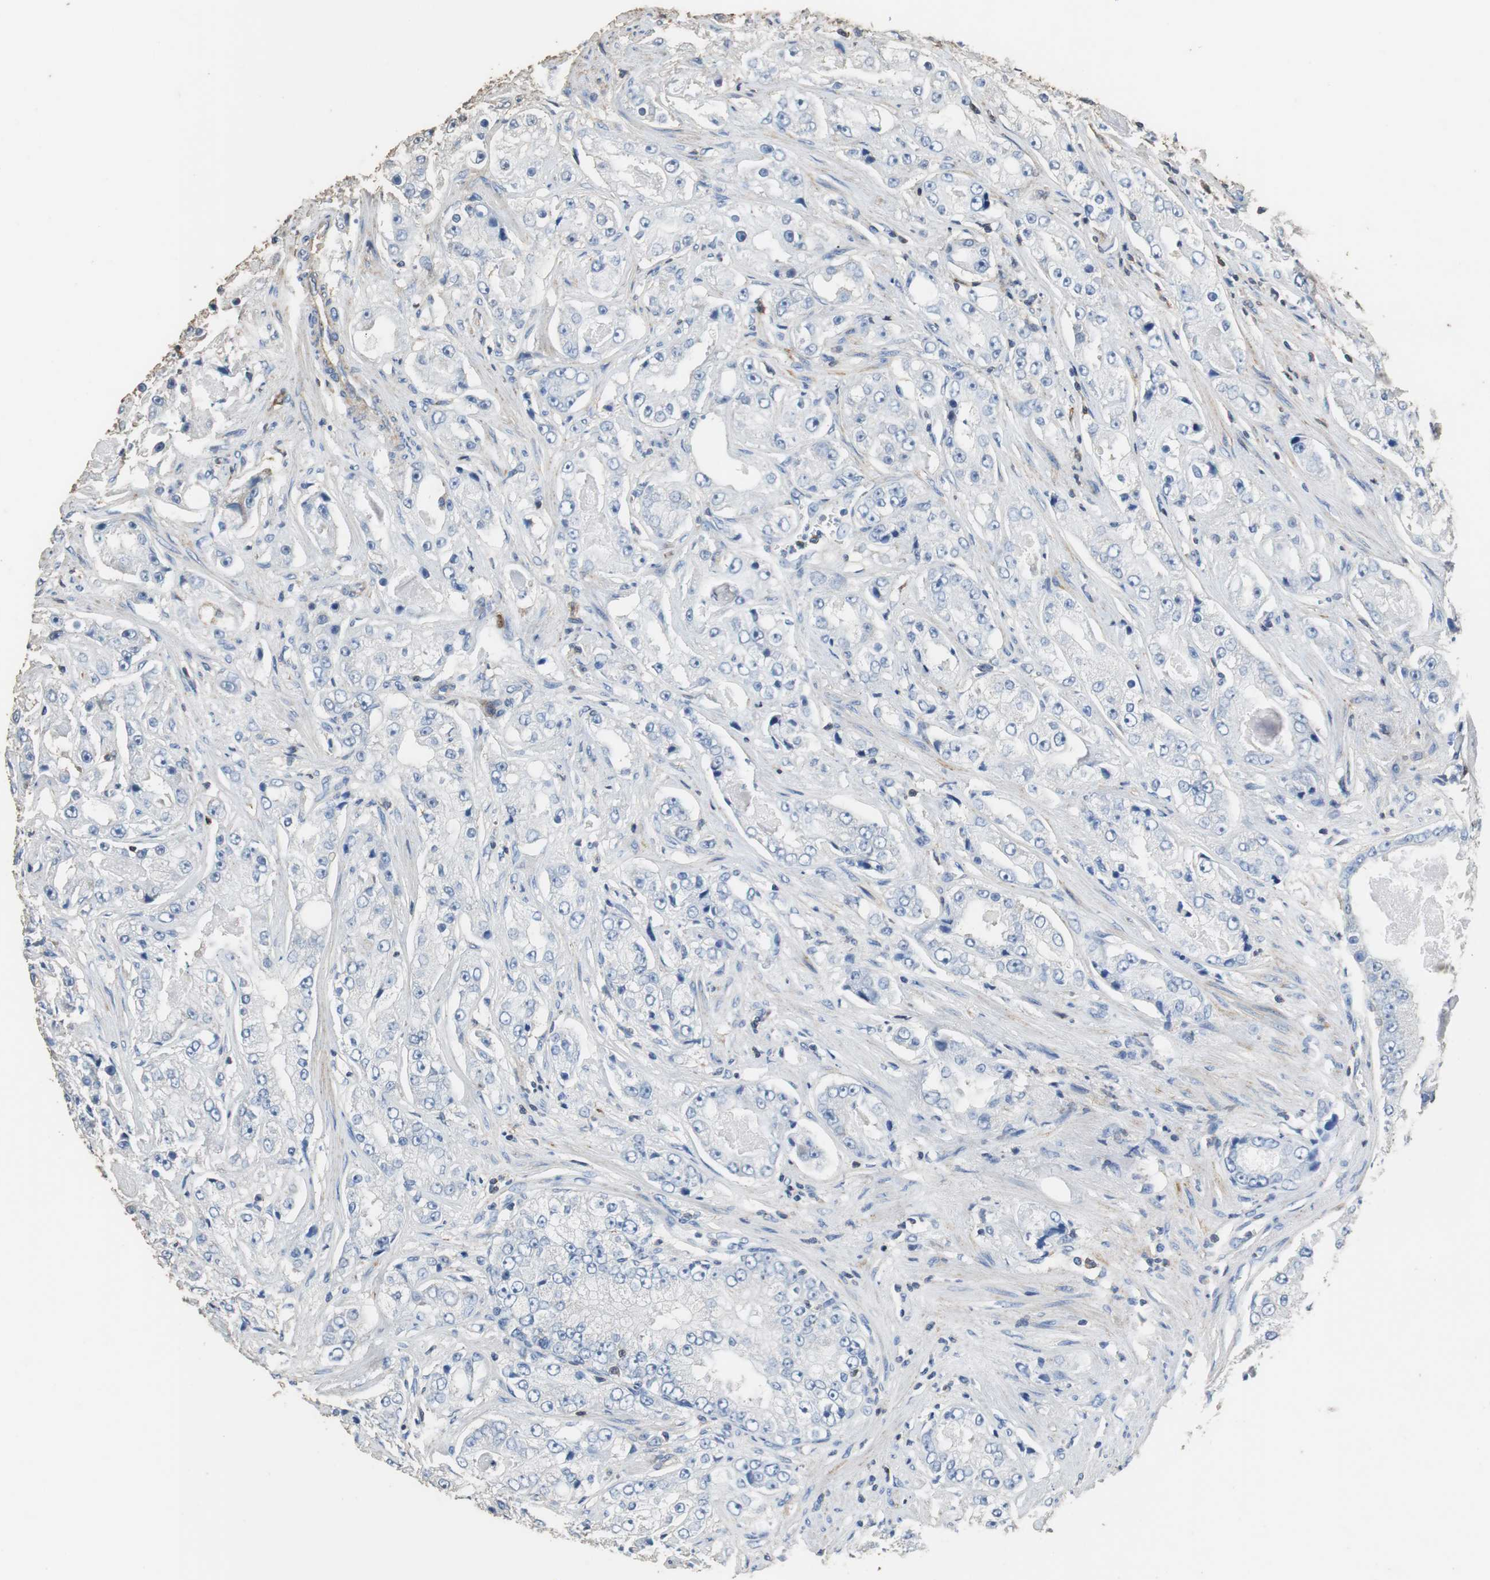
{"staining": {"intensity": "negative", "quantity": "none", "location": "none"}, "tissue": "prostate cancer", "cell_type": "Tumor cells", "image_type": "cancer", "snomed": [{"axis": "morphology", "description": "Adenocarcinoma, High grade"}, {"axis": "topography", "description": "Prostate"}], "caption": "The micrograph displays no significant positivity in tumor cells of prostate adenocarcinoma (high-grade).", "gene": "PRKRA", "patient": {"sex": "male", "age": 73}}